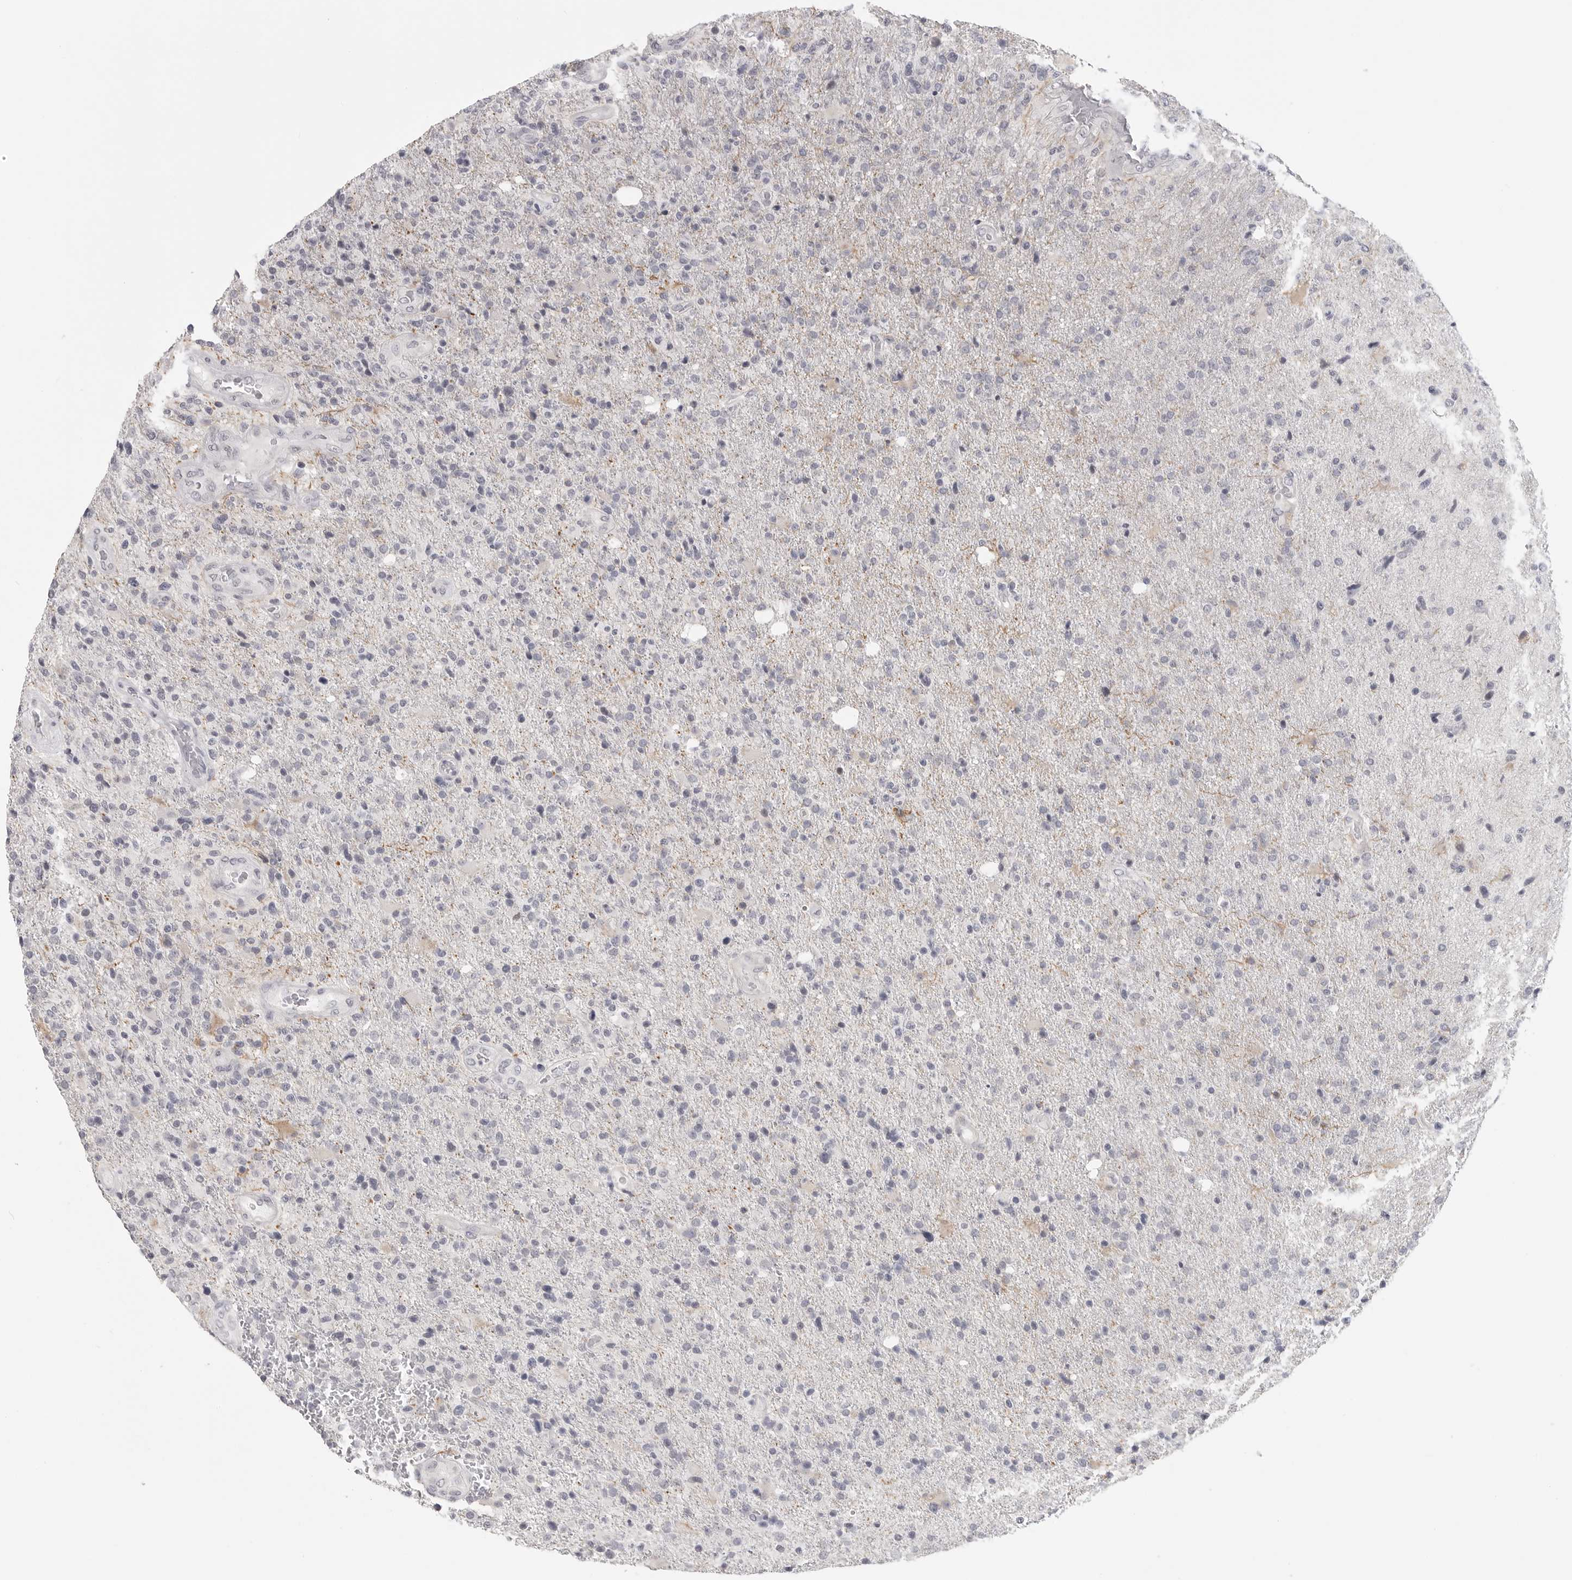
{"staining": {"intensity": "negative", "quantity": "none", "location": "none"}, "tissue": "glioma", "cell_type": "Tumor cells", "image_type": "cancer", "snomed": [{"axis": "morphology", "description": "Glioma, malignant, High grade"}, {"axis": "topography", "description": "Brain"}], "caption": "High magnification brightfield microscopy of high-grade glioma (malignant) stained with DAB (brown) and counterstained with hematoxylin (blue): tumor cells show no significant staining.", "gene": "HMGCS2", "patient": {"sex": "male", "age": 72}}